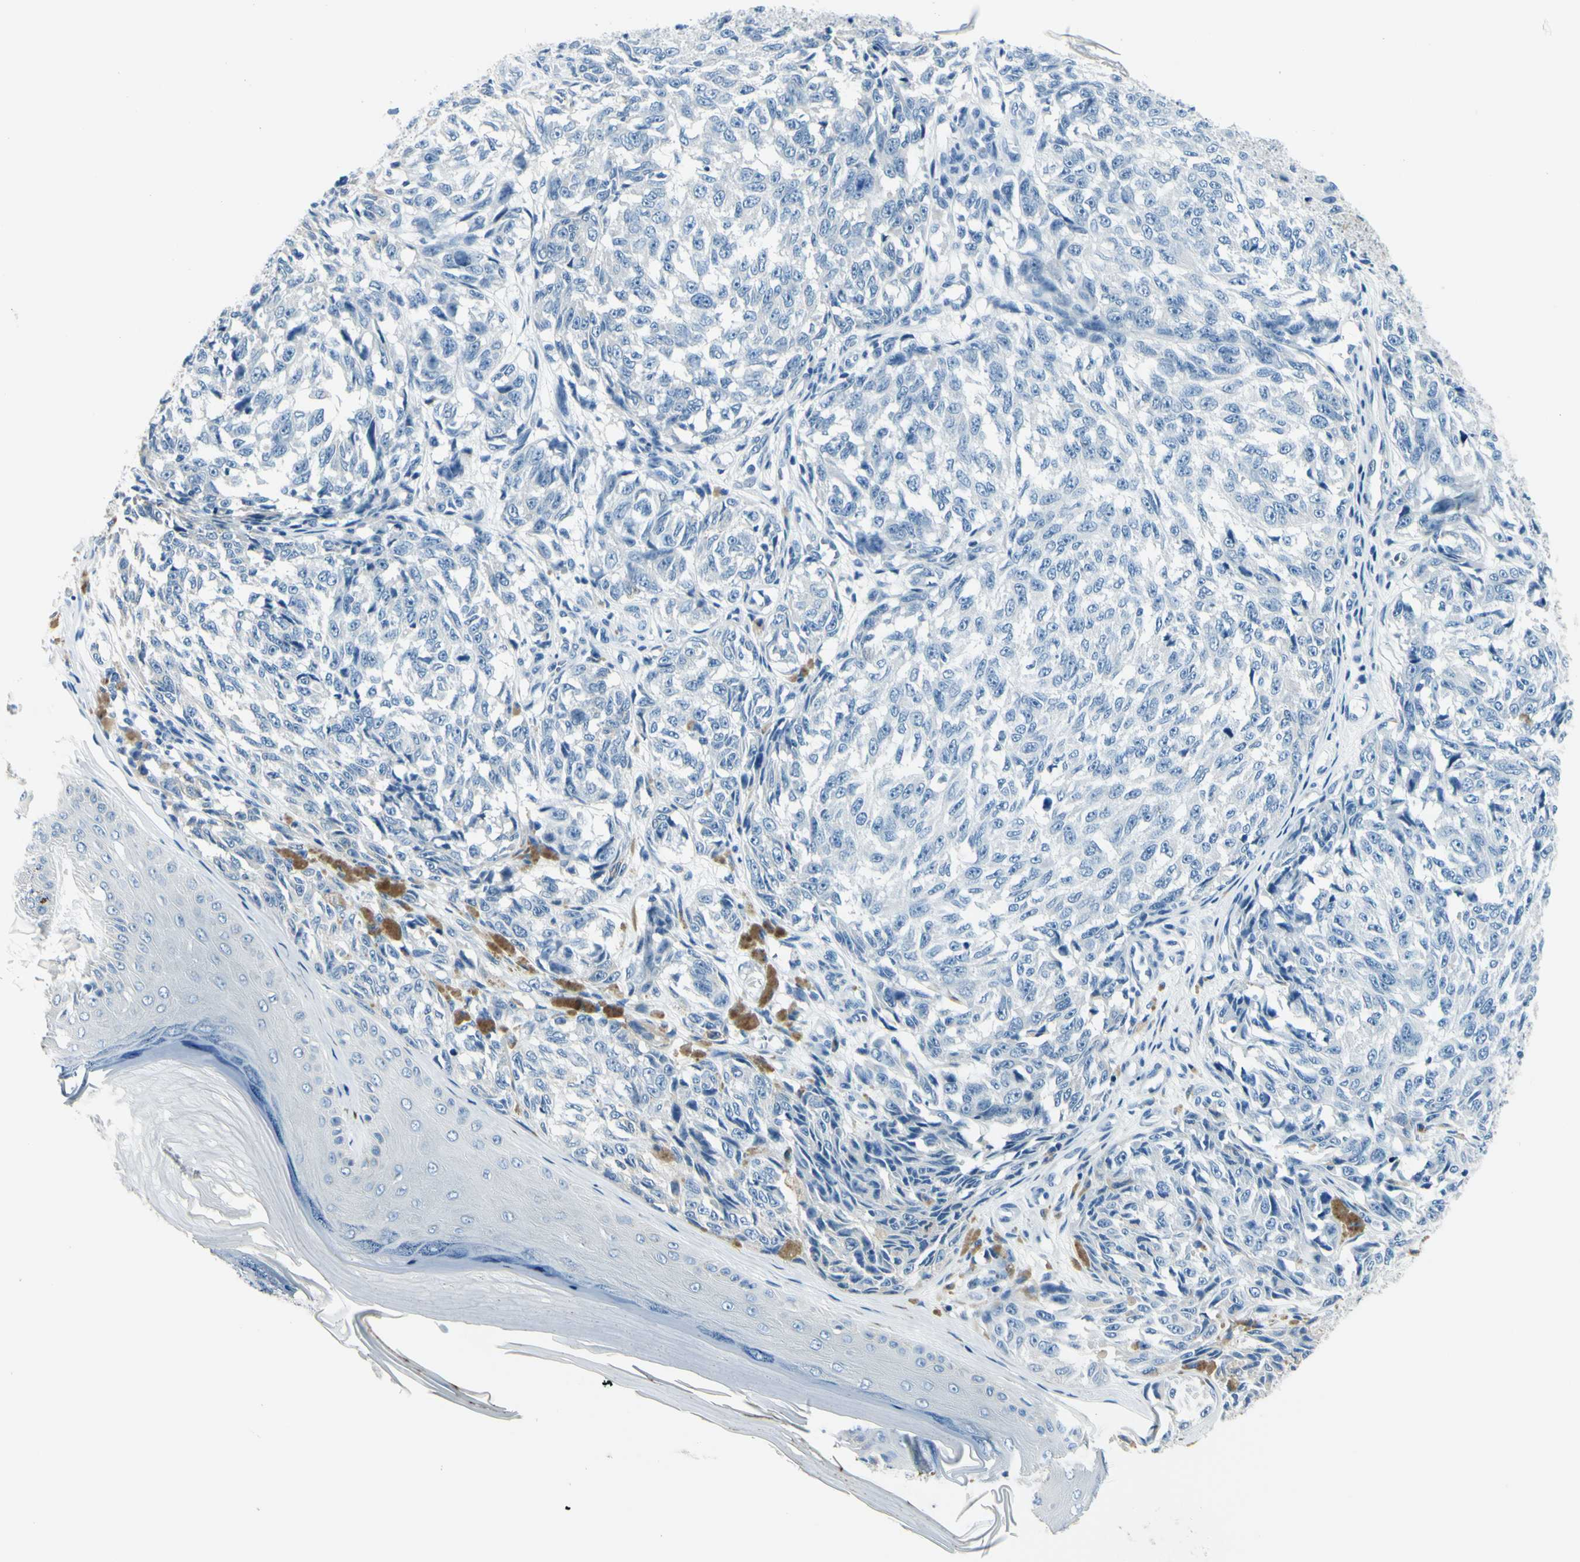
{"staining": {"intensity": "negative", "quantity": "none", "location": "none"}, "tissue": "melanoma", "cell_type": "Tumor cells", "image_type": "cancer", "snomed": [{"axis": "morphology", "description": "Malignant melanoma, NOS"}, {"axis": "topography", "description": "Skin"}], "caption": "This is a micrograph of immunohistochemistry (IHC) staining of melanoma, which shows no expression in tumor cells.", "gene": "CDH15", "patient": {"sex": "female", "age": 64}}